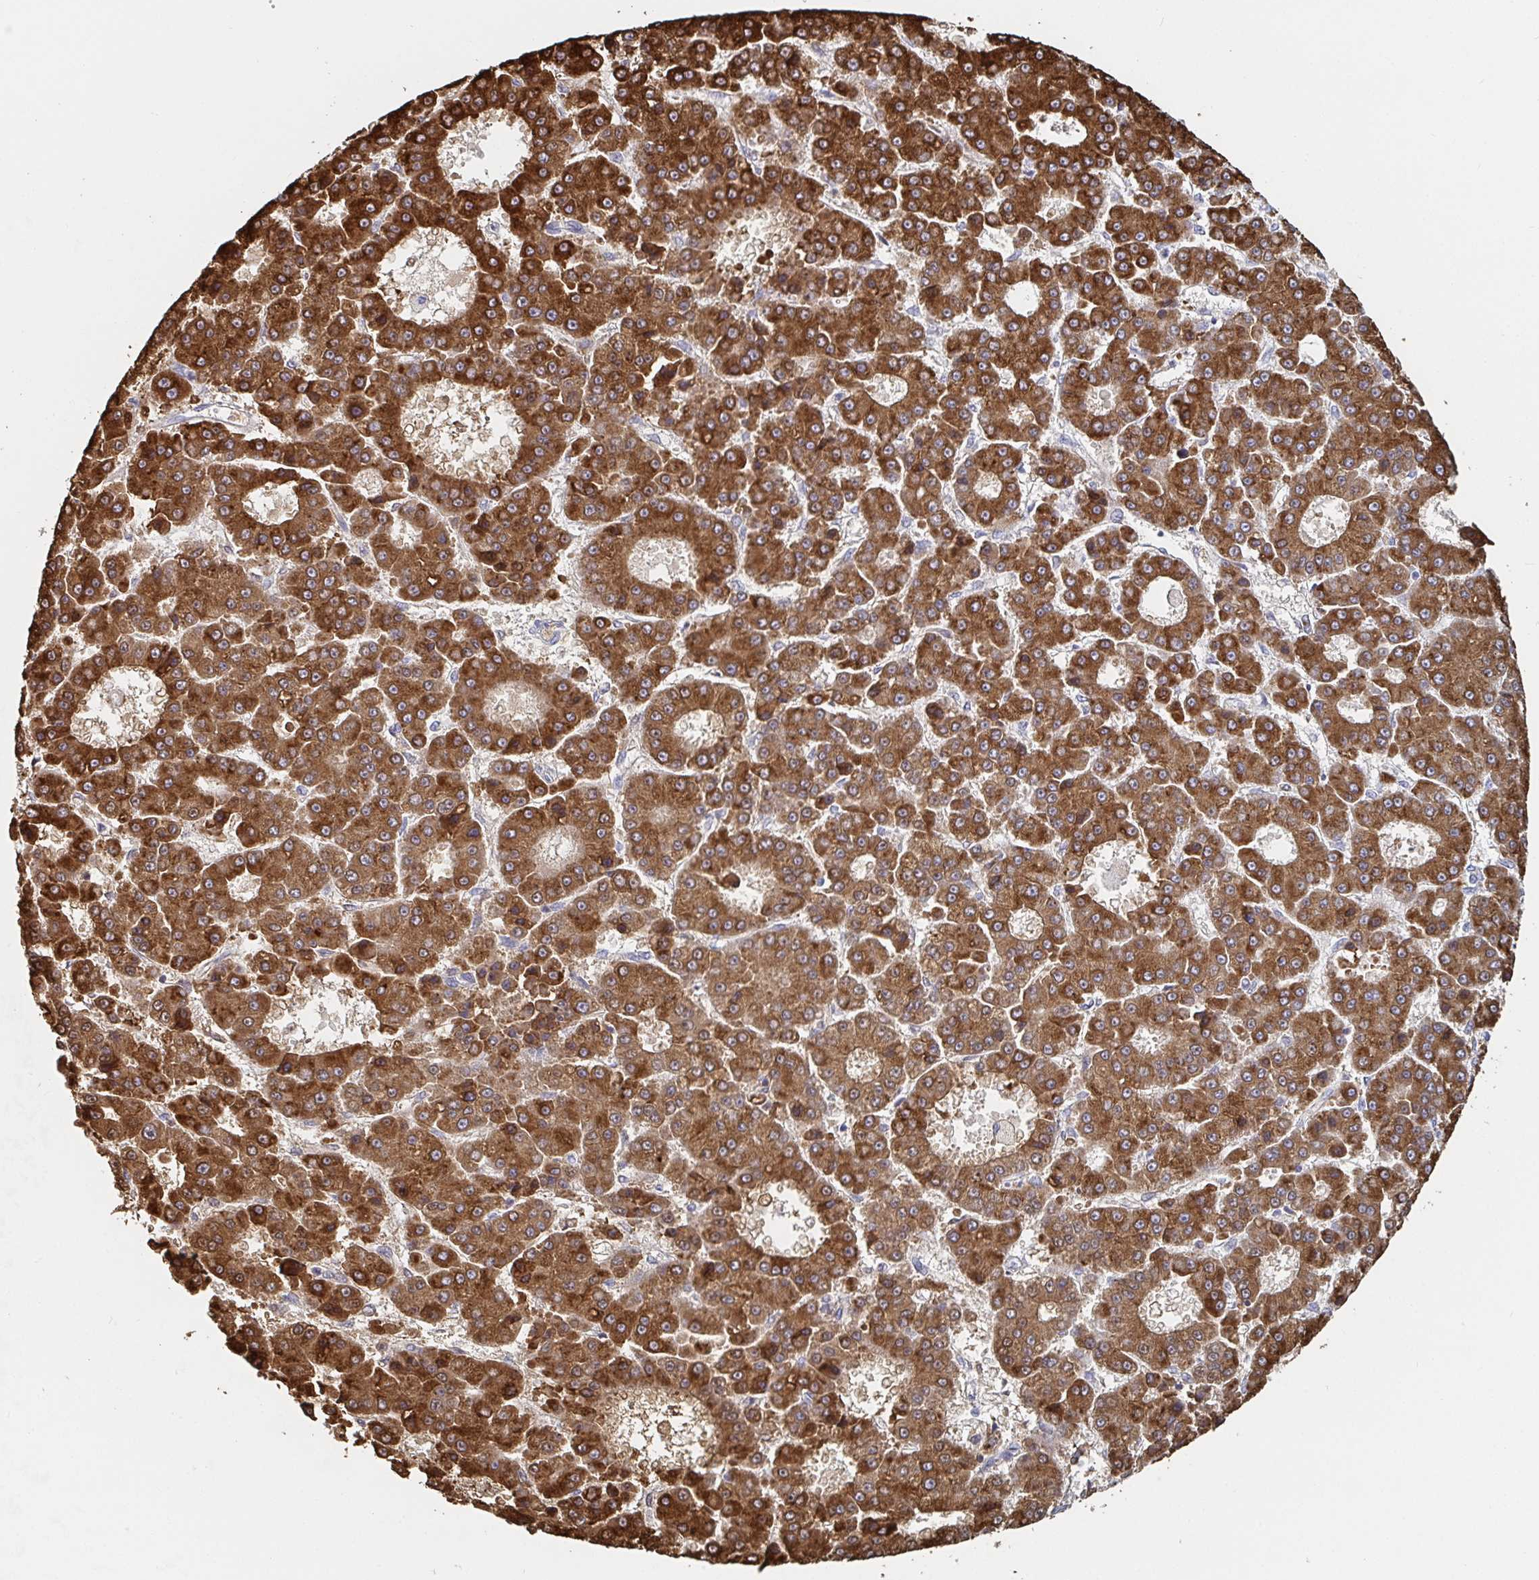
{"staining": {"intensity": "strong", "quantity": ">75%", "location": "cytoplasmic/membranous"}, "tissue": "liver cancer", "cell_type": "Tumor cells", "image_type": "cancer", "snomed": [{"axis": "morphology", "description": "Carcinoma, Hepatocellular, NOS"}, {"axis": "topography", "description": "Liver"}], "caption": "The photomicrograph reveals staining of hepatocellular carcinoma (liver), revealing strong cytoplasmic/membranous protein staining (brown color) within tumor cells.", "gene": "ZNF430", "patient": {"sex": "male", "age": 70}}